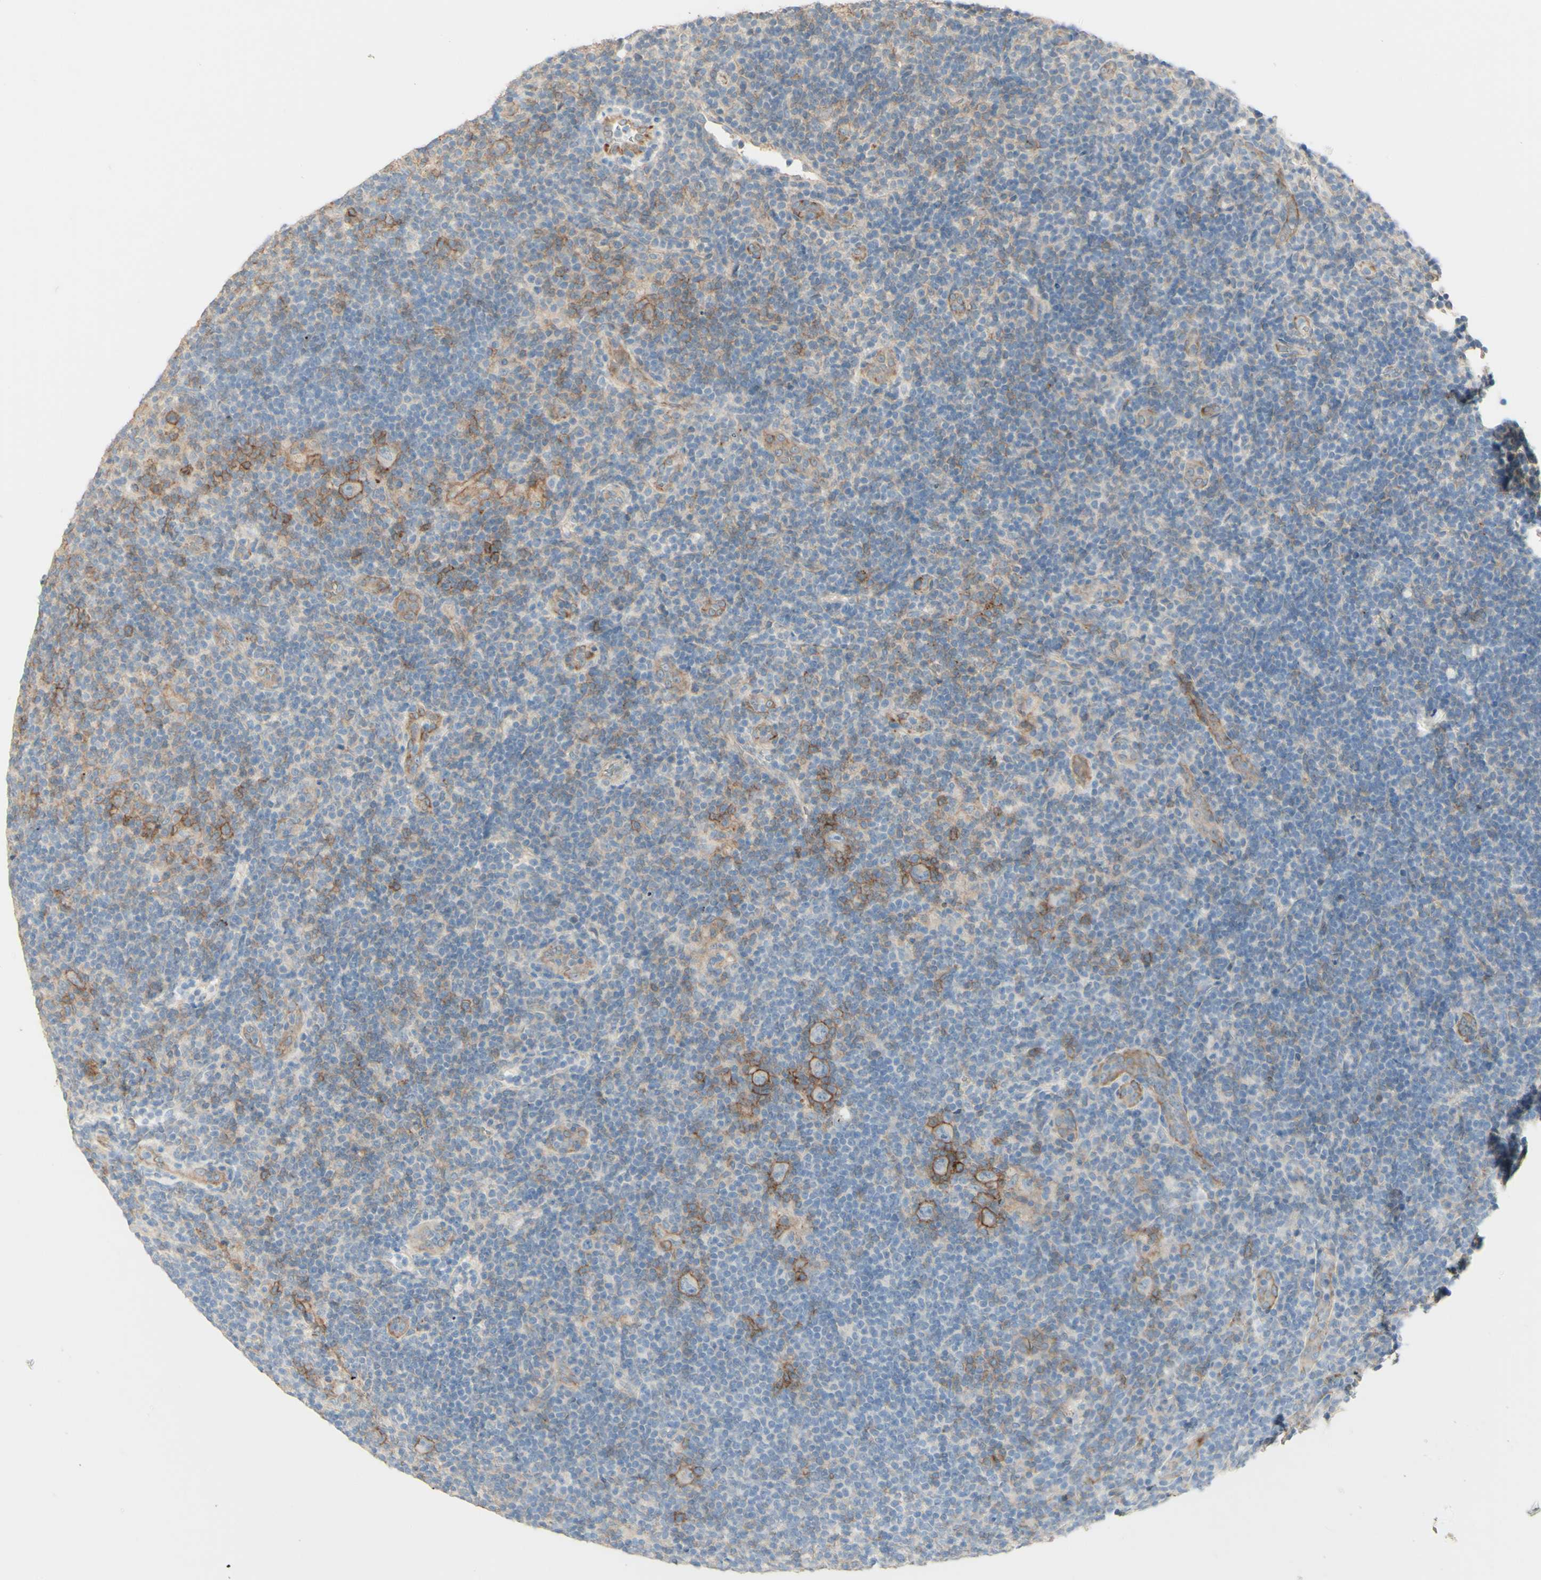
{"staining": {"intensity": "moderate", "quantity": ">75%", "location": "cytoplasmic/membranous"}, "tissue": "lymphoma", "cell_type": "Tumor cells", "image_type": "cancer", "snomed": [{"axis": "morphology", "description": "Hodgkin's disease, NOS"}, {"axis": "topography", "description": "Lymph node"}], "caption": "Moderate cytoplasmic/membranous protein expression is present in about >75% of tumor cells in Hodgkin's disease.", "gene": "RNF149", "patient": {"sex": "female", "age": 57}}